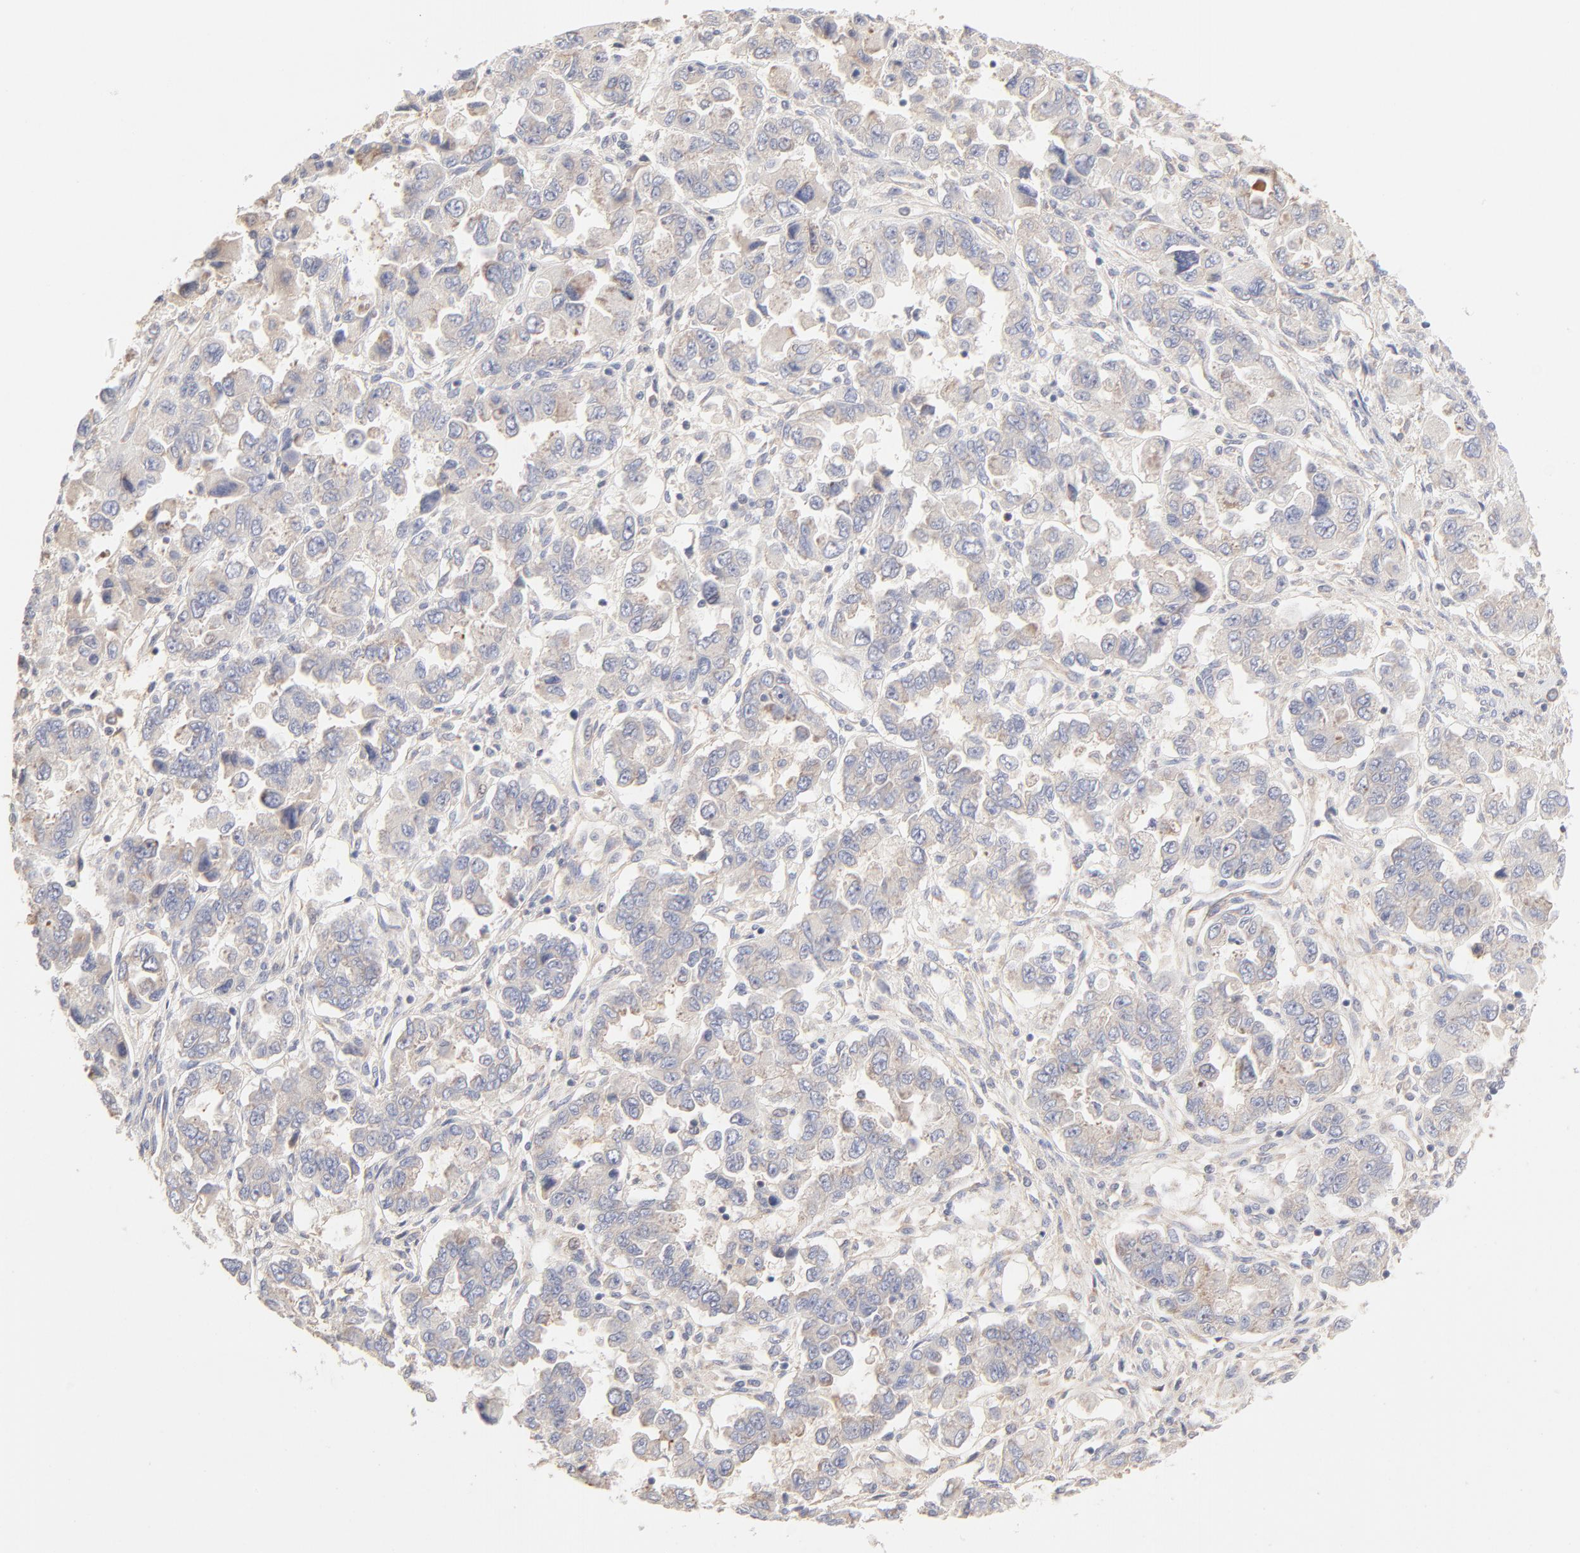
{"staining": {"intensity": "weak", "quantity": ">75%", "location": "cytoplasmic/membranous"}, "tissue": "ovarian cancer", "cell_type": "Tumor cells", "image_type": "cancer", "snomed": [{"axis": "morphology", "description": "Cystadenocarcinoma, serous, NOS"}, {"axis": "topography", "description": "Ovary"}], "caption": "This micrograph shows ovarian serous cystadenocarcinoma stained with immunohistochemistry (IHC) to label a protein in brown. The cytoplasmic/membranous of tumor cells show weak positivity for the protein. Nuclei are counter-stained blue.", "gene": "RPS21", "patient": {"sex": "female", "age": 84}}